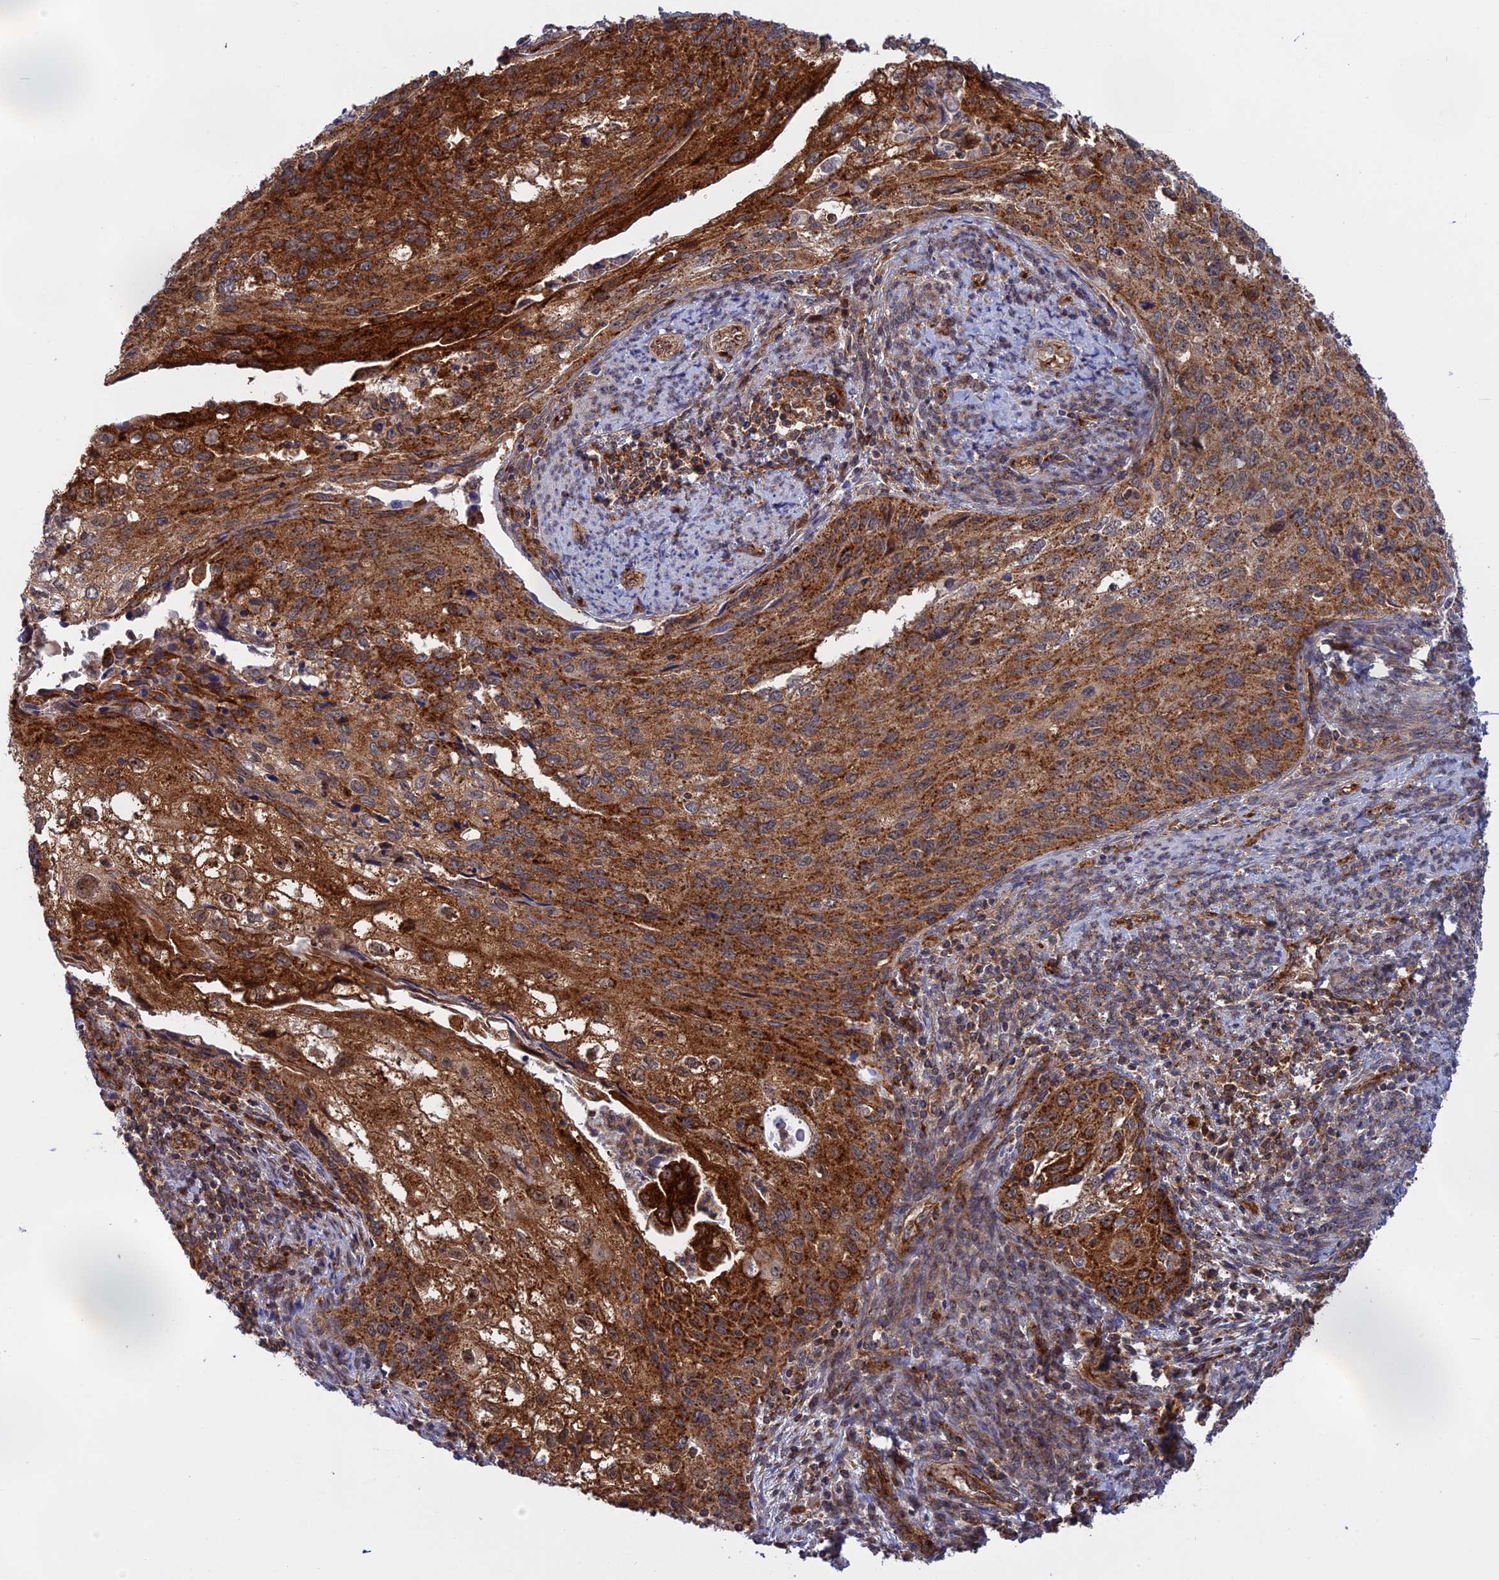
{"staining": {"intensity": "strong", "quantity": ">75%", "location": "cytoplasmic/membranous"}, "tissue": "cervical cancer", "cell_type": "Tumor cells", "image_type": "cancer", "snomed": [{"axis": "morphology", "description": "Squamous cell carcinoma, NOS"}, {"axis": "topography", "description": "Cervix"}], "caption": "Human cervical cancer (squamous cell carcinoma) stained for a protein (brown) displays strong cytoplasmic/membranous positive positivity in about >75% of tumor cells.", "gene": "CLINT1", "patient": {"sex": "female", "age": 67}}